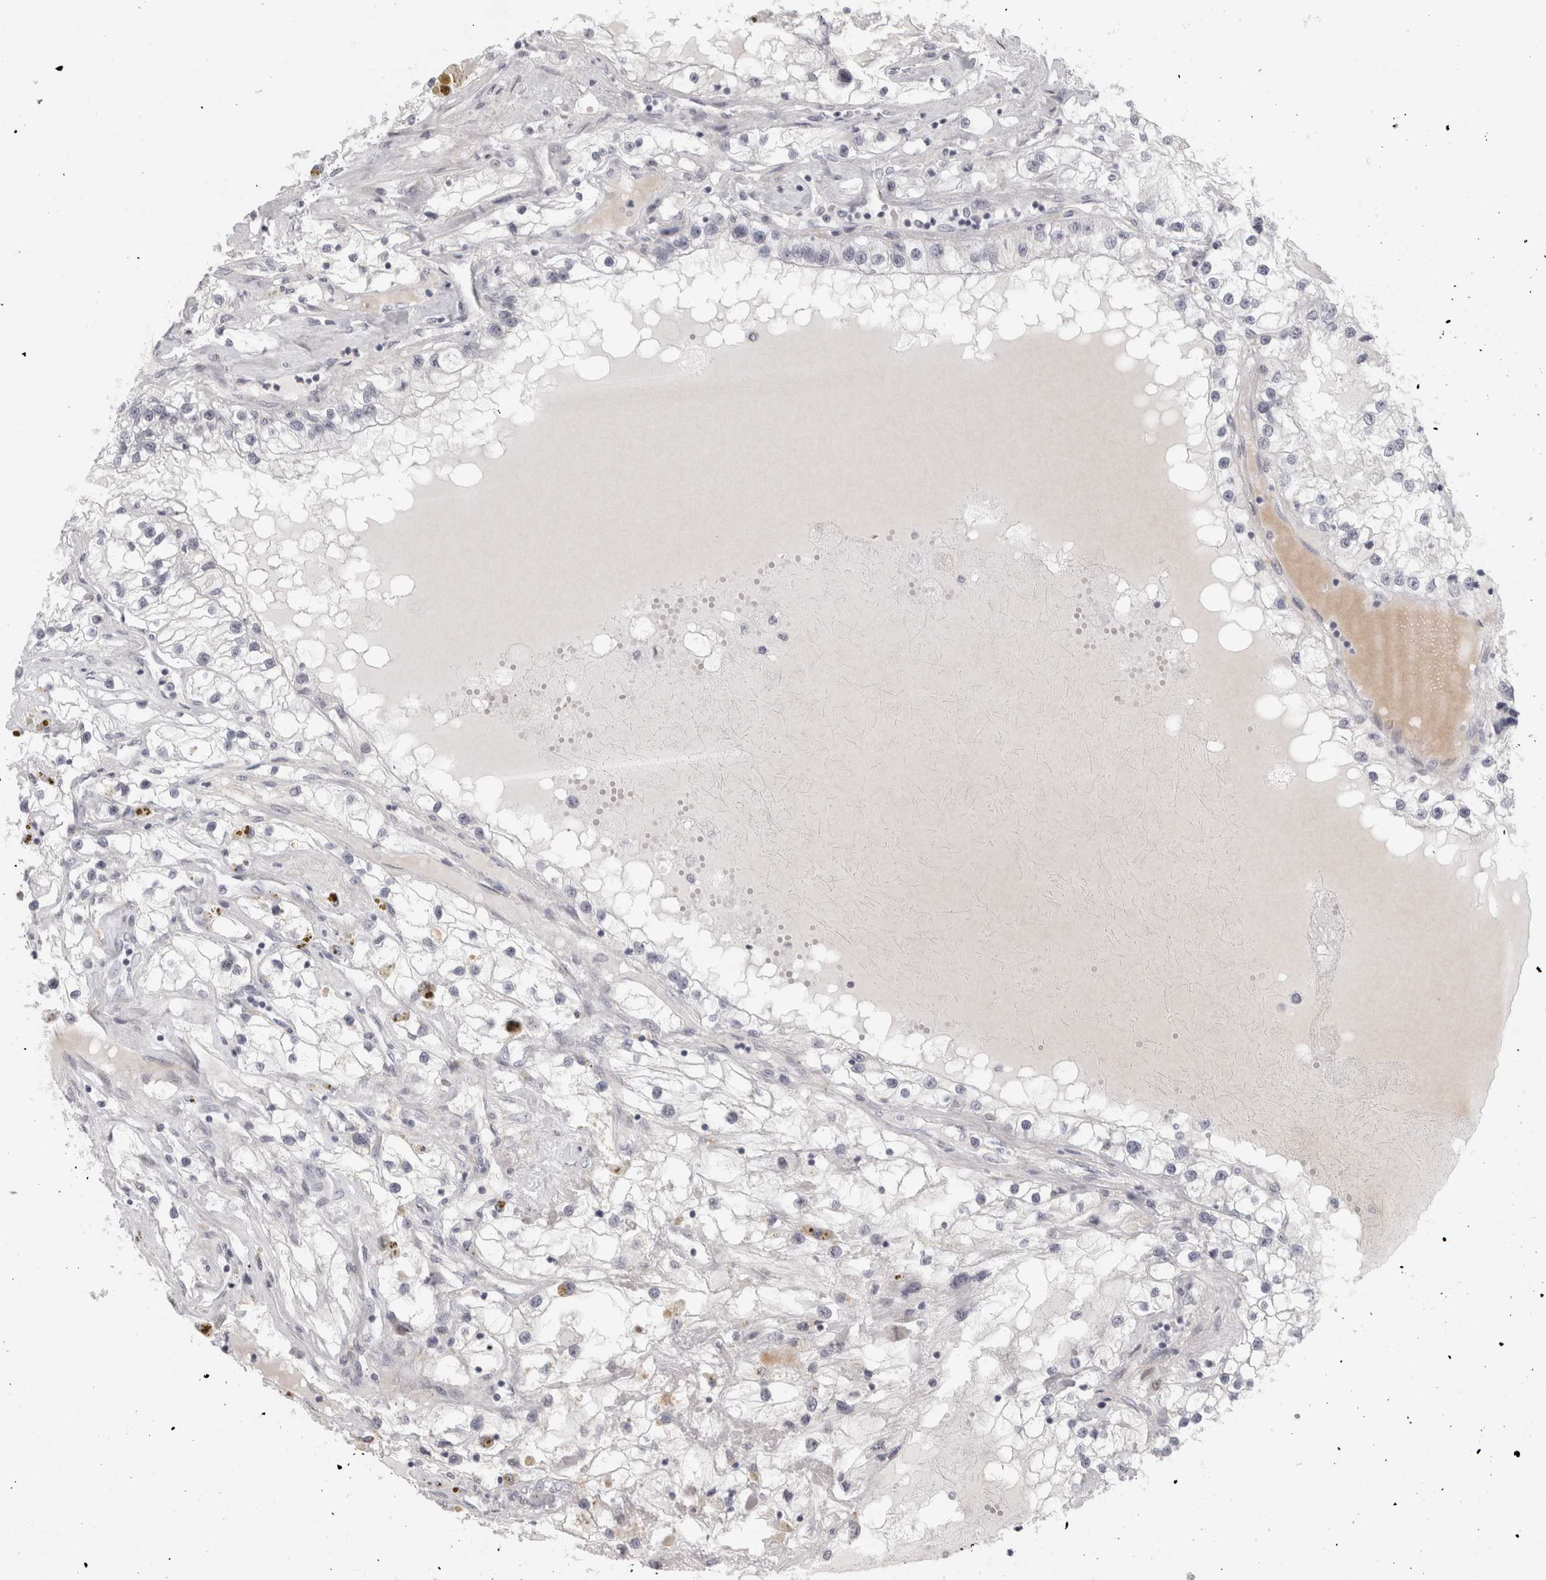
{"staining": {"intensity": "negative", "quantity": "none", "location": "none"}, "tissue": "renal cancer", "cell_type": "Tumor cells", "image_type": "cancer", "snomed": [{"axis": "morphology", "description": "Adenocarcinoma, NOS"}, {"axis": "topography", "description": "Kidney"}], "caption": "Protein analysis of renal cancer (adenocarcinoma) exhibits no significant positivity in tumor cells.", "gene": "FBLIM1", "patient": {"sex": "male", "age": 68}}